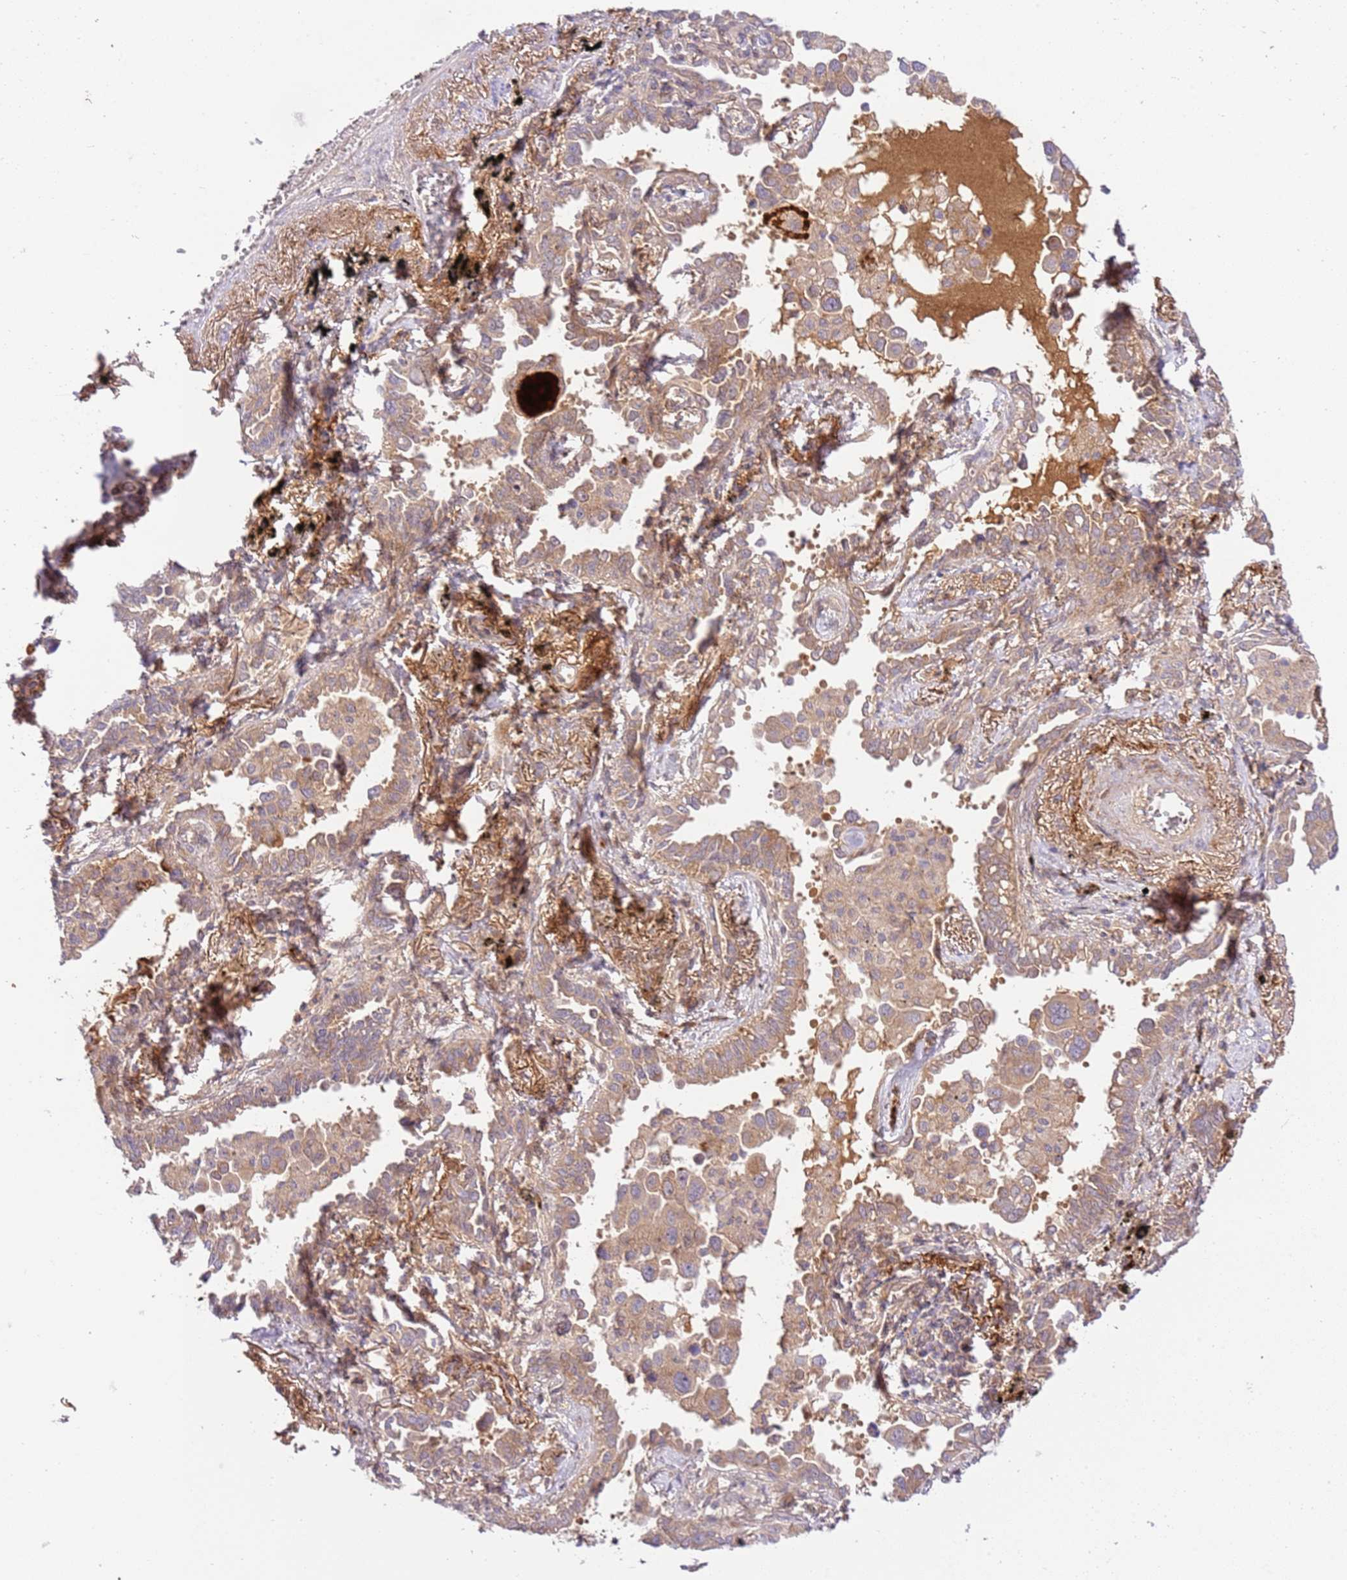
{"staining": {"intensity": "weak", "quantity": ">75%", "location": "cytoplasmic/membranous"}, "tissue": "lung cancer", "cell_type": "Tumor cells", "image_type": "cancer", "snomed": [{"axis": "morphology", "description": "Adenocarcinoma, NOS"}, {"axis": "topography", "description": "Lung"}], "caption": "There is low levels of weak cytoplasmic/membranous expression in tumor cells of lung adenocarcinoma, as demonstrated by immunohistochemical staining (brown color).", "gene": "C8G", "patient": {"sex": "male", "age": 67}}